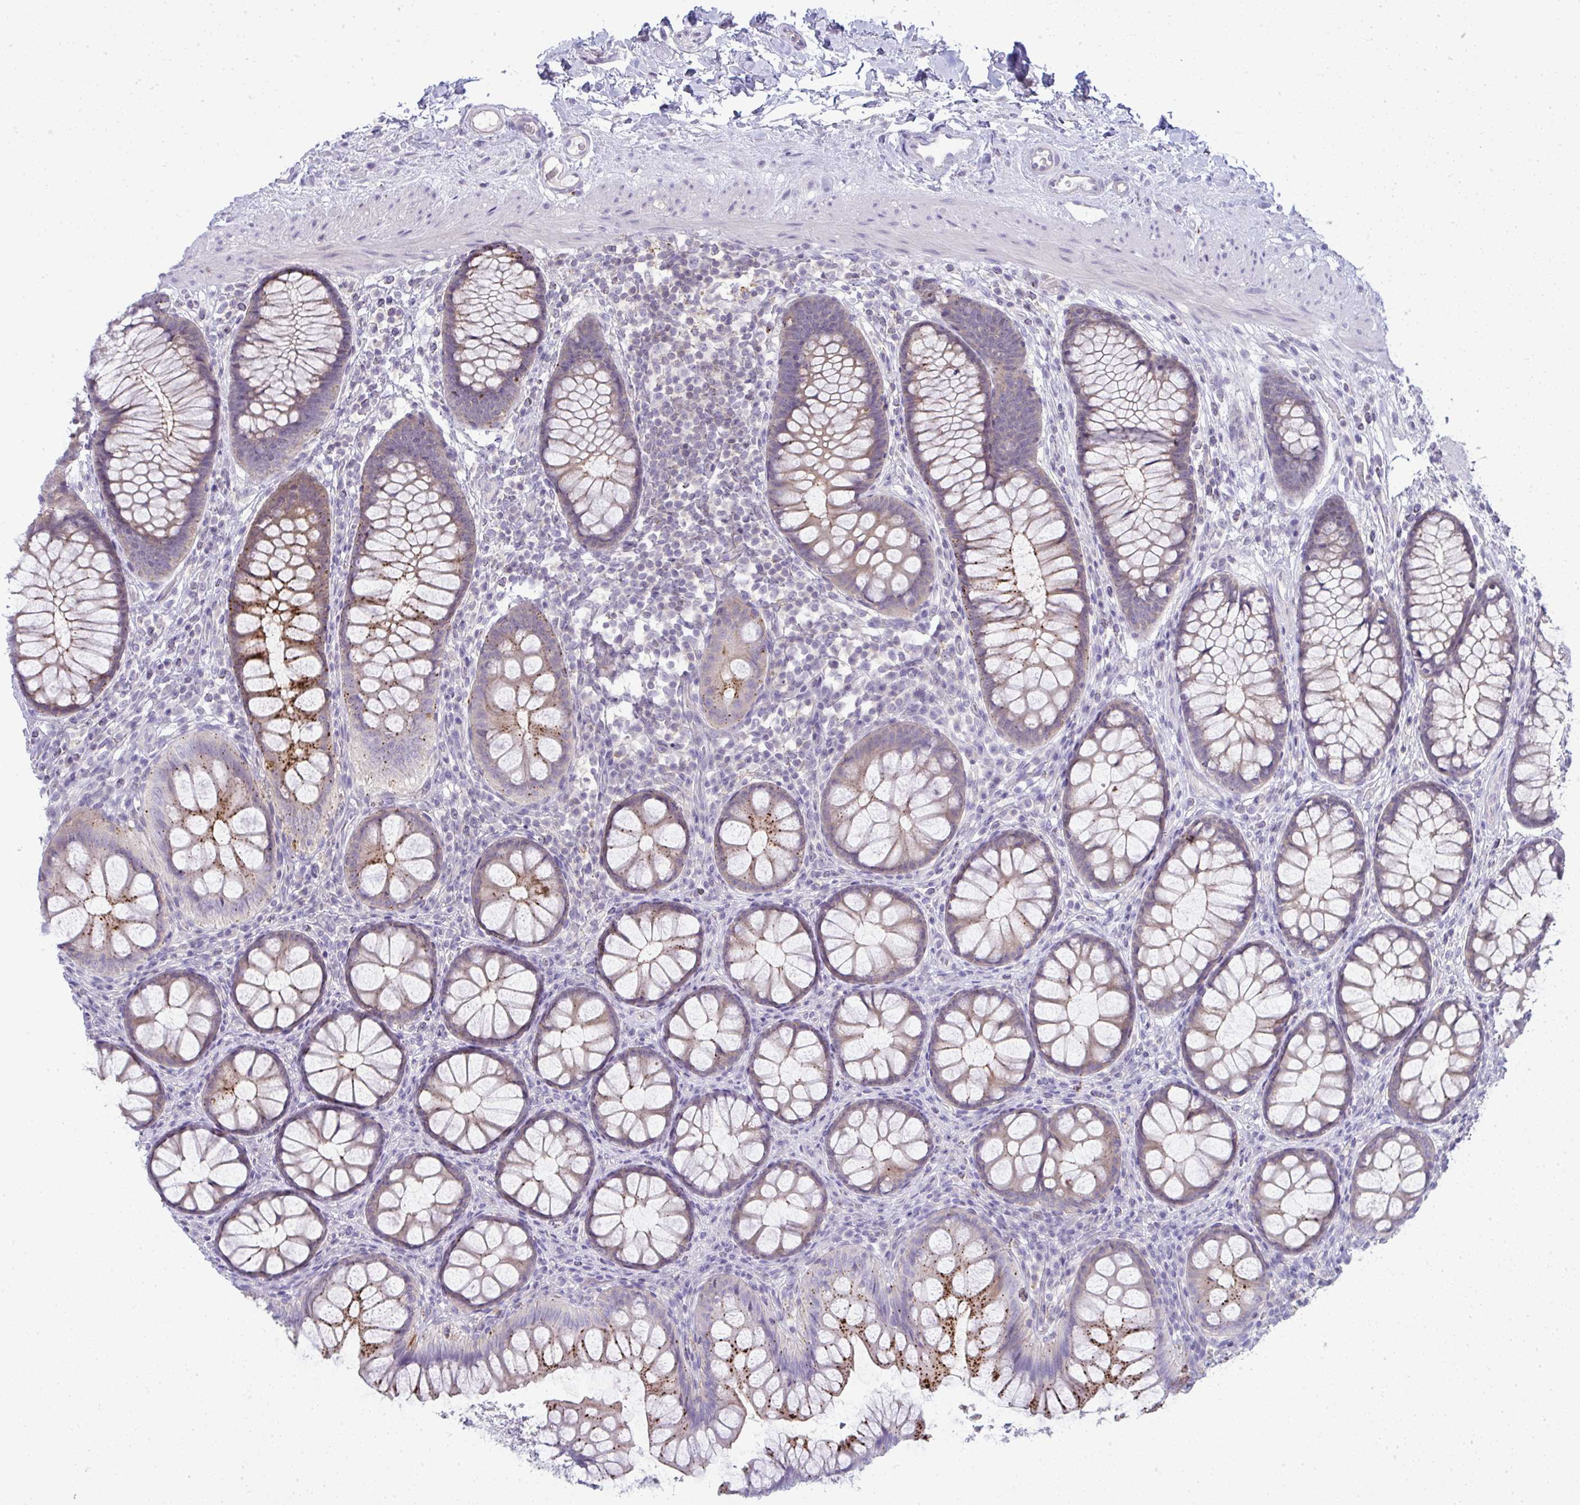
{"staining": {"intensity": "negative", "quantity": "none", "location": "none"}, "tissue": "colon", "cell_type": "Endothelial cells", "image_type": "normal", "snomed": [{"axis": "morphology", "description": "Normal tissue, NOS"}, {"axis": "morphology", "description": "Adenoma, NOS"}, {"axis": "topography", "description": "Soft tissue"}, {"axis": "topography", "description": "Colon"}], "caption": "Photomicrograph shows no protein staining in endothelial cells of benign colon. (DAB (3,3'-diaminobenzidine) IHC, high magnification).", "gene": "VPS4B", "patient": {"sex": "male", "age": 47}}